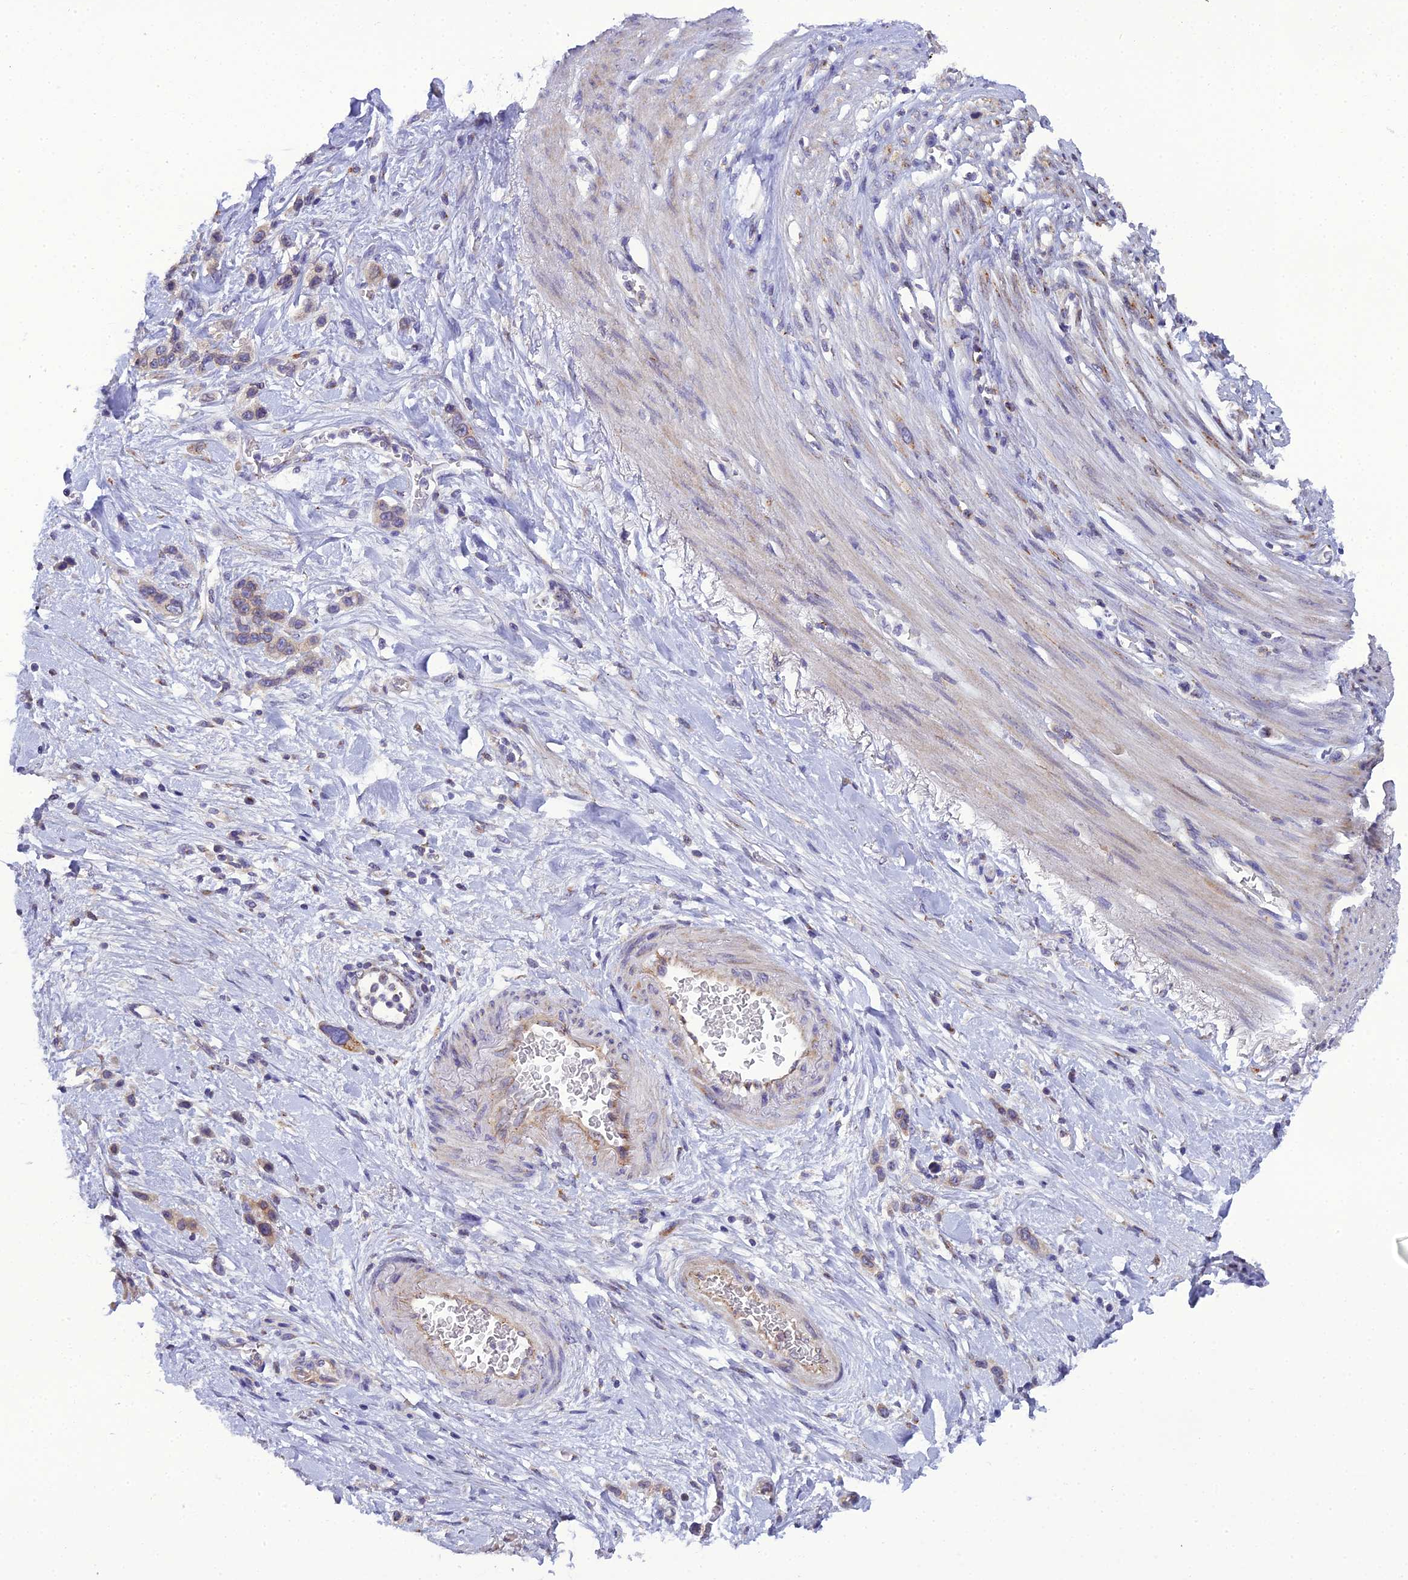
{"staining": {"intensity": "weak", "quantity": "25%-75%", "location": "cytoplasmic/membranous"}, "tissue": "stomach cancer", "cell_type": "Tumor cells", "image_type": "cancer", "snomed": [{"axis": "morphology", "description": "Adenocarcinoma, NOS"}, {"axis": "morphology", "description": "Adenocarcinoma, High grade"}, {"axis": "topography", "description": "Stomach, upper"}, {"axis": "topography", "description": "Stomach, lower"}], "caption": "Stomach high-grade adenocarcinoma stained for a protein (brown) demonstrates weak cytoplasmic/membranous positive positivity in approximately 25%-75% of tumor cells.", "gene": "GOLPH3", "patient": {"sex": "female", "age": 65}}